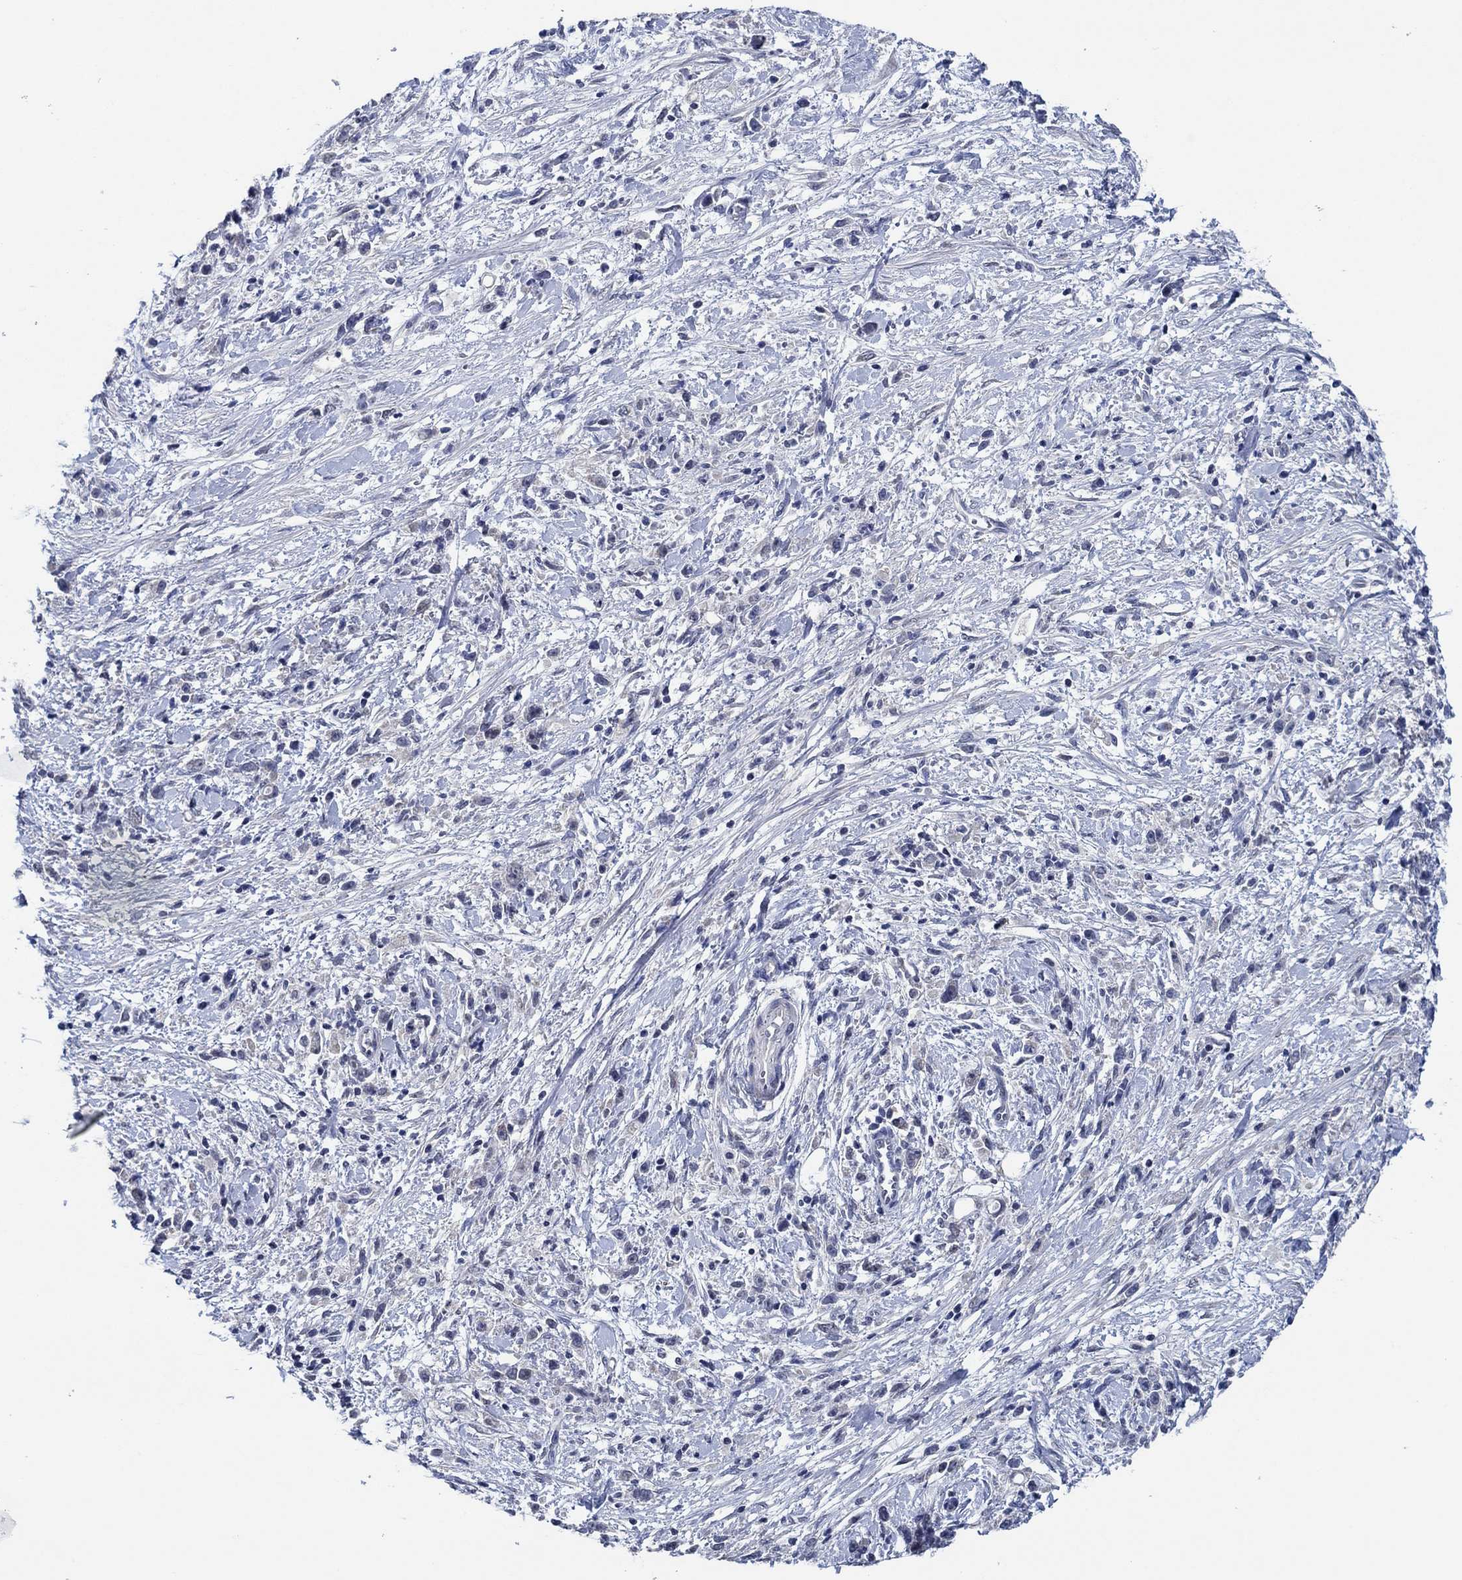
{"staining": {"intensity": "negative", "quantity": "none", "location": "none"}, "tissue": "stomach cancer", "cell_type": "Tumor cells", "image_type": "cancer", "snomed": [{"axis": "morphology", "description": "Adenocarcinoma, NOS"}, {"axis": "topography", "description": "Stomach"}], "caption": "Tumor cells are negative for protein expression in human stomach cancer (adenocarcinoma). (DAB immunohistochemistry, high magnification).", "gene": "PRRT3", "patient": {"sex": "female", "age": 59}}